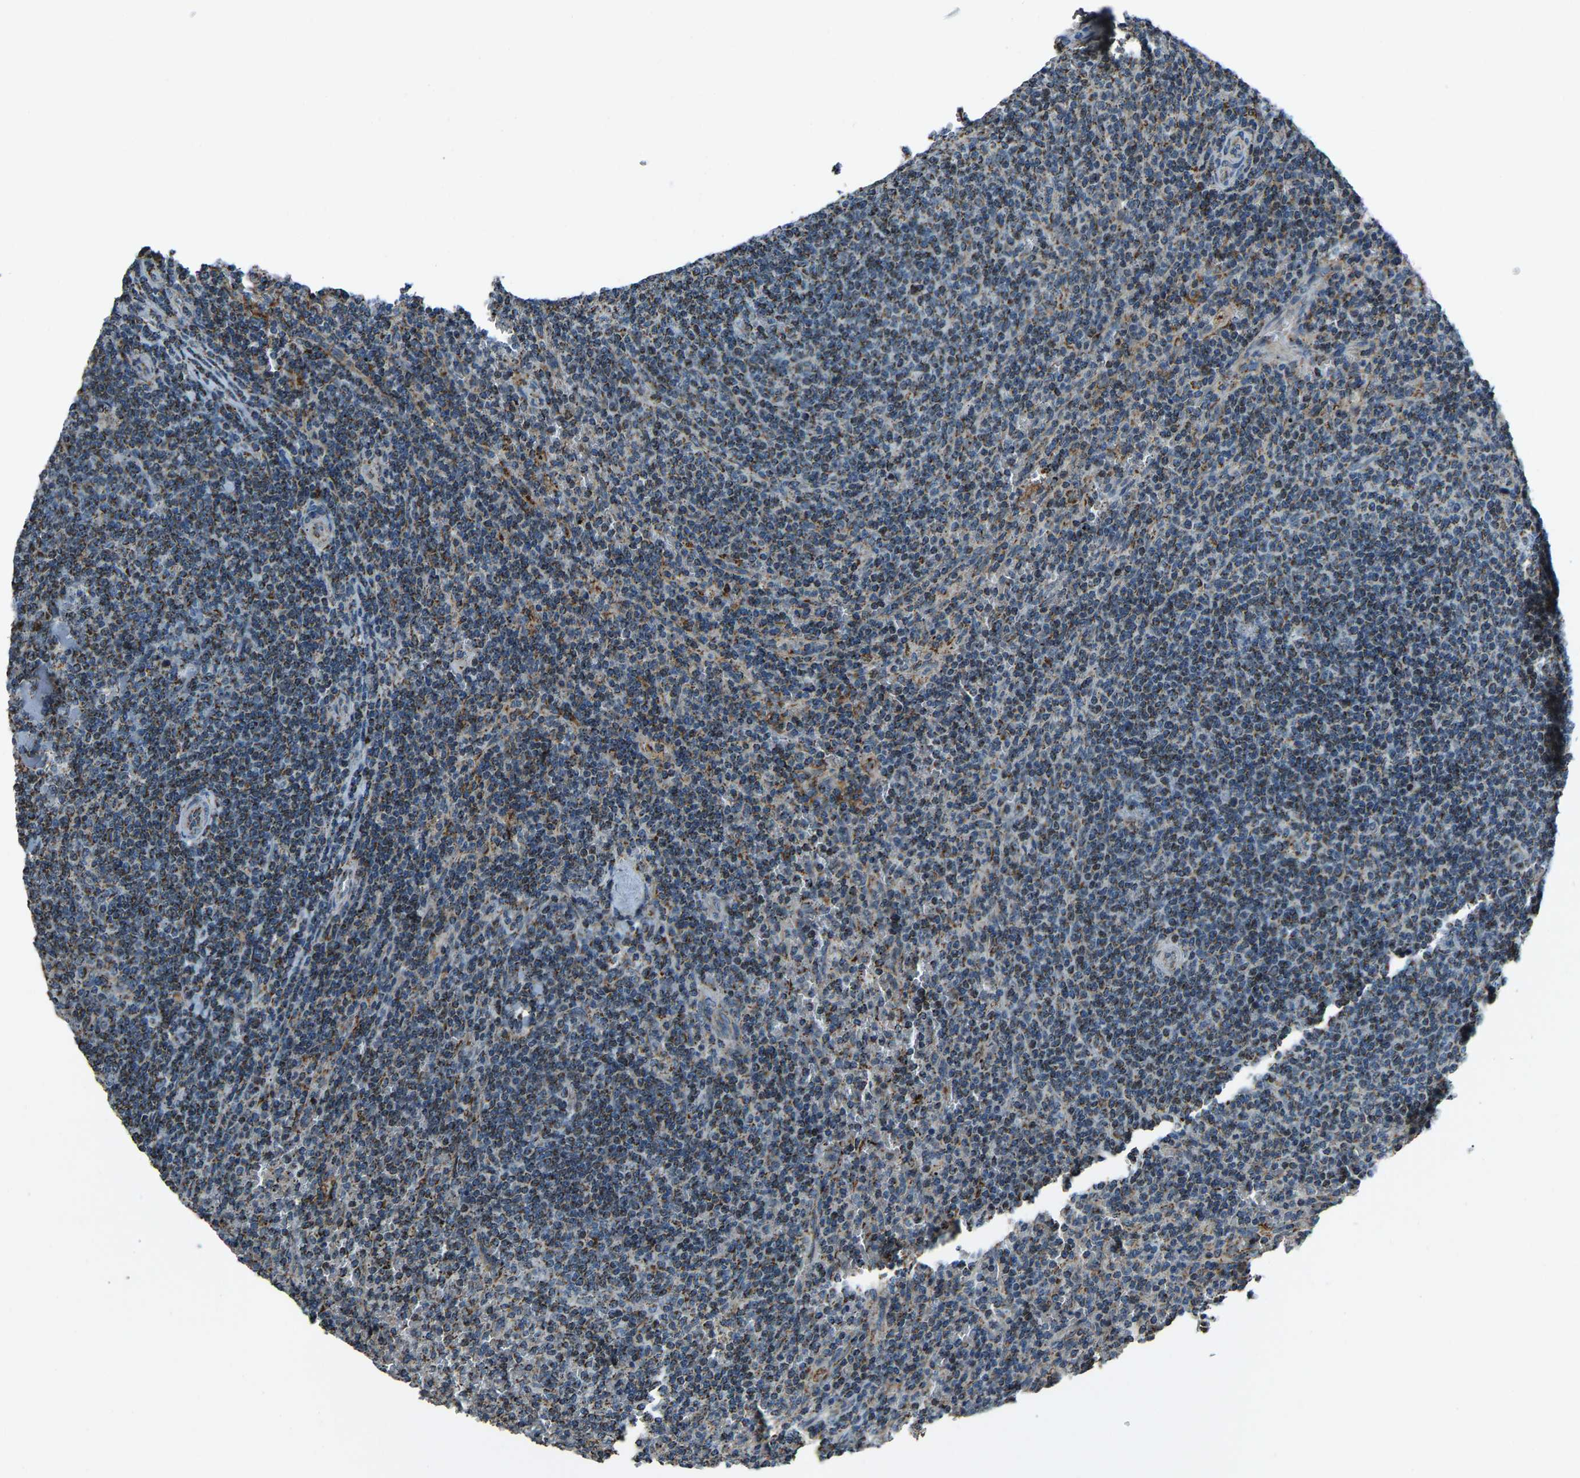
{"staining": {"intensity": "strong", "quantity": ">75%", "location": "cytoplasmic/membranous"}, "tissue": "lymphoma", "cell_type": "Tumor cells", "image_type": "cancer", "snomed": [{"axis": "morphology", "description": "Malignant lymphoma, non-Hodgkin's type, Low grade"}, {"axis": "topography", "description": "Spleen"}], "caption": "Lymphoma stained for a protein (brown) displays strong cytoplasmic/membranous positive positivity in about >75% of tumor cells.", "gene": "RBM33", "patient": {"sex": "female", "age": 50}}